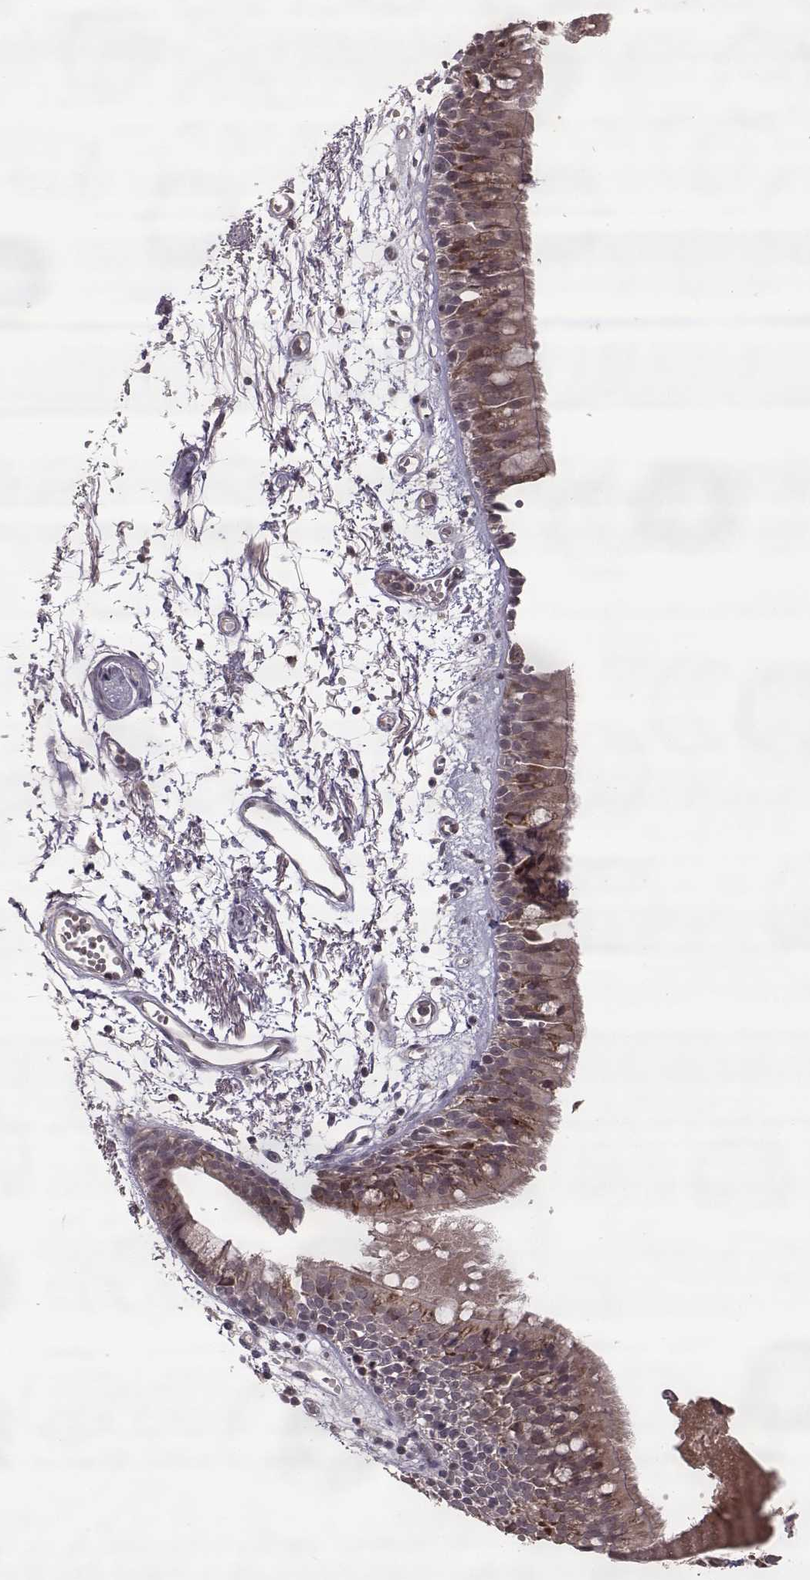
{"staining": {"intensity": "moderate", "quantity": ">75%", "location": "cytoplasmic/membranous"}, "tissue": "bronchus", "cell_type": "Respiratory epithelial cells", "image_type": "normal", "snomed": [{"axis": "morphology", "description": "Normal tissue, NOS"}, {"axis": "morphology", "description": "Squamous cell carcinoma, NOS"}, {"axis": "topography", "description": "Cartilage tissue"}, {"axis": "topography", "description": "Bronchus"}, {"axis": "topography", "description": "Lung"}], "caption": "Immunohistochemical staining of benign bronchus exhibits moderate cytoplasmic/membranous protein staining in approximately >75% of respiratory epithelial cells. (Stains: DAB (3,3'-diaminobenzidine) in brown, nuclei in blue, Microscopy: brightfield microscopy at high magnification).", "gene": "ELOVL5", "patient": {"sex": "male", "age": 66}}